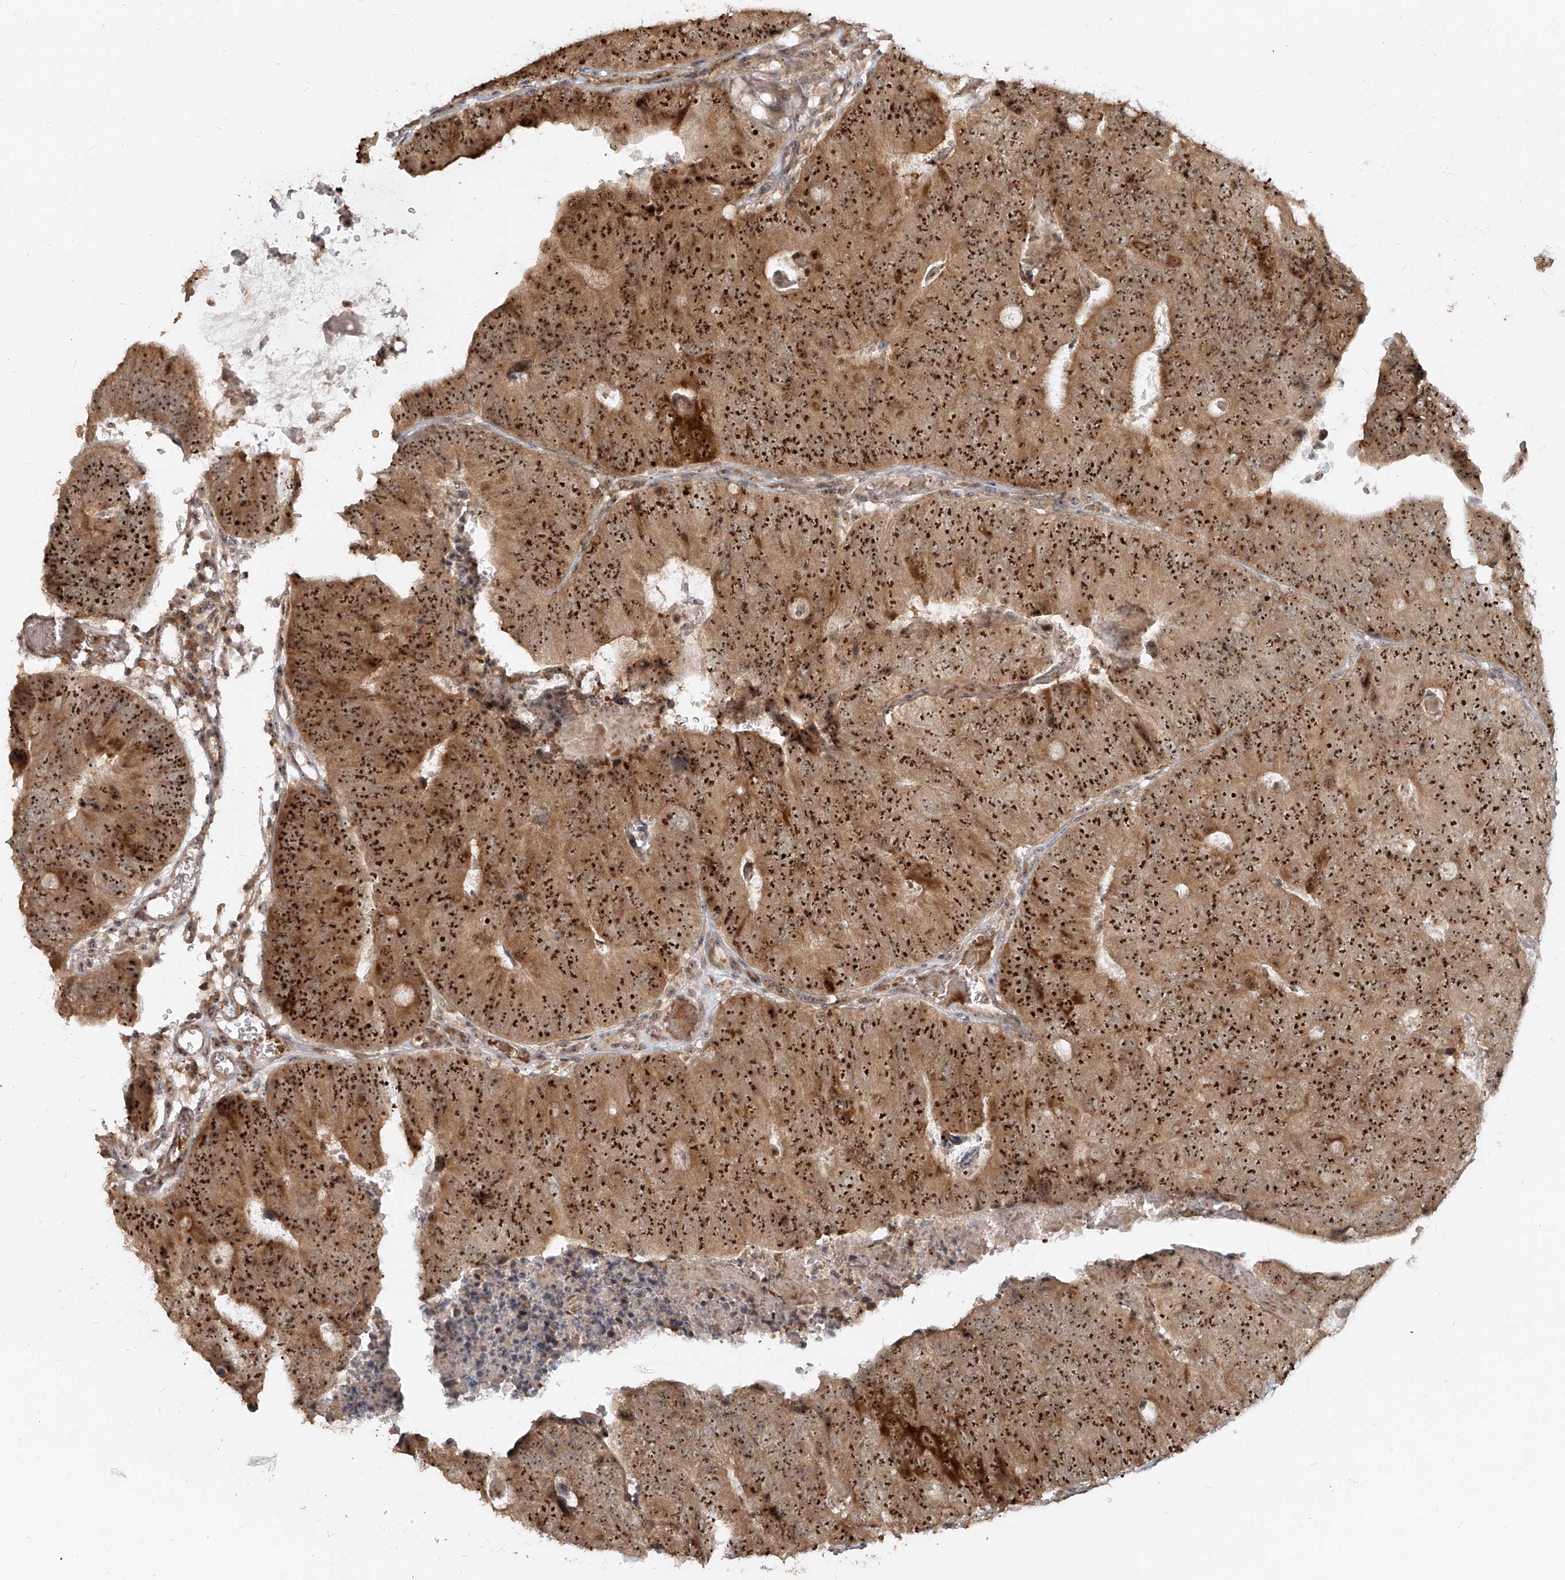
{"staining": {"intensity": "strong", "quantity": ">75%", "location": "cytoplasmic/membranous,nuclear"}, "tissue": "colorectal cancer", "cell_type": "Tumor cells", "image_type": "cancer", "snomed": [{"axis": "morphology", "description": "Adenocarcinoma, NOS"}, {"axis": "topography", "description": "Colon"}], "caption": "Immunohistochemical staining of colorectal adenocarcinoma exhibits high levels of strong cytoplasmic/membranous and nuclear protein positivity in approximately >75% of tumor cells.", "gene": "BYSL", "patient": {"sex": "female", "age": 67}}